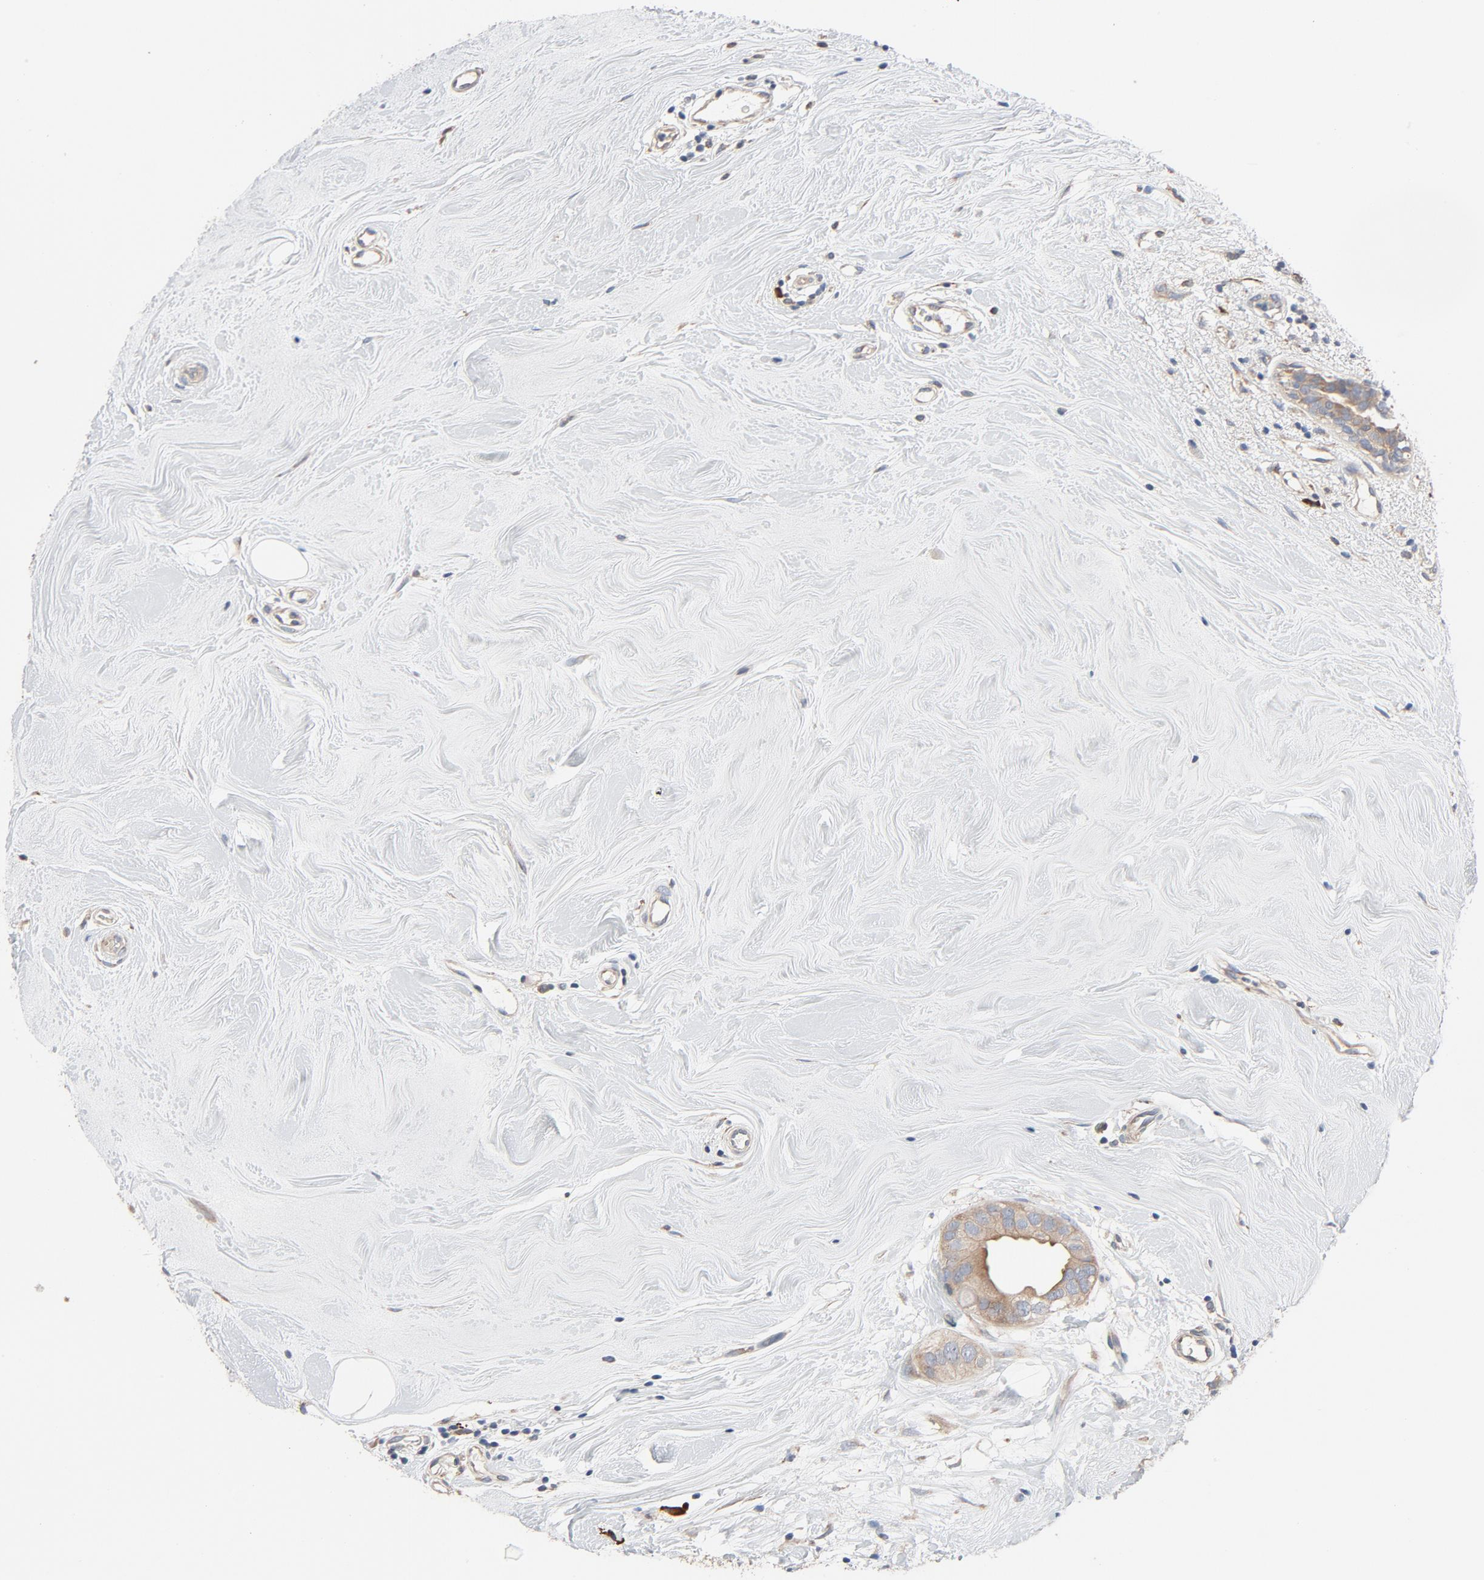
{"staining": {"intensity": "moderate", "quantity": ">75%", "location": "cytoplasmic/membranous"}, "tissue": "breast cancer", "cell_type": "Tumor cells", "image_type": "cancer", "snomed": [{"axis": "morphology", "description": "Duct carcinoma"}, {"axis": "topography", "description": "Breast"}], "caption": "IHC (DAB (3,3'-diaminobenzidine)) staining of human breast invasive ductal carcinoma demonstrates moderate cytoplasmic/membranous protein expression in approximately >75% of tumor cells.", "gene": "TLR4", "patient": {"sex": "female", "age": 40}}